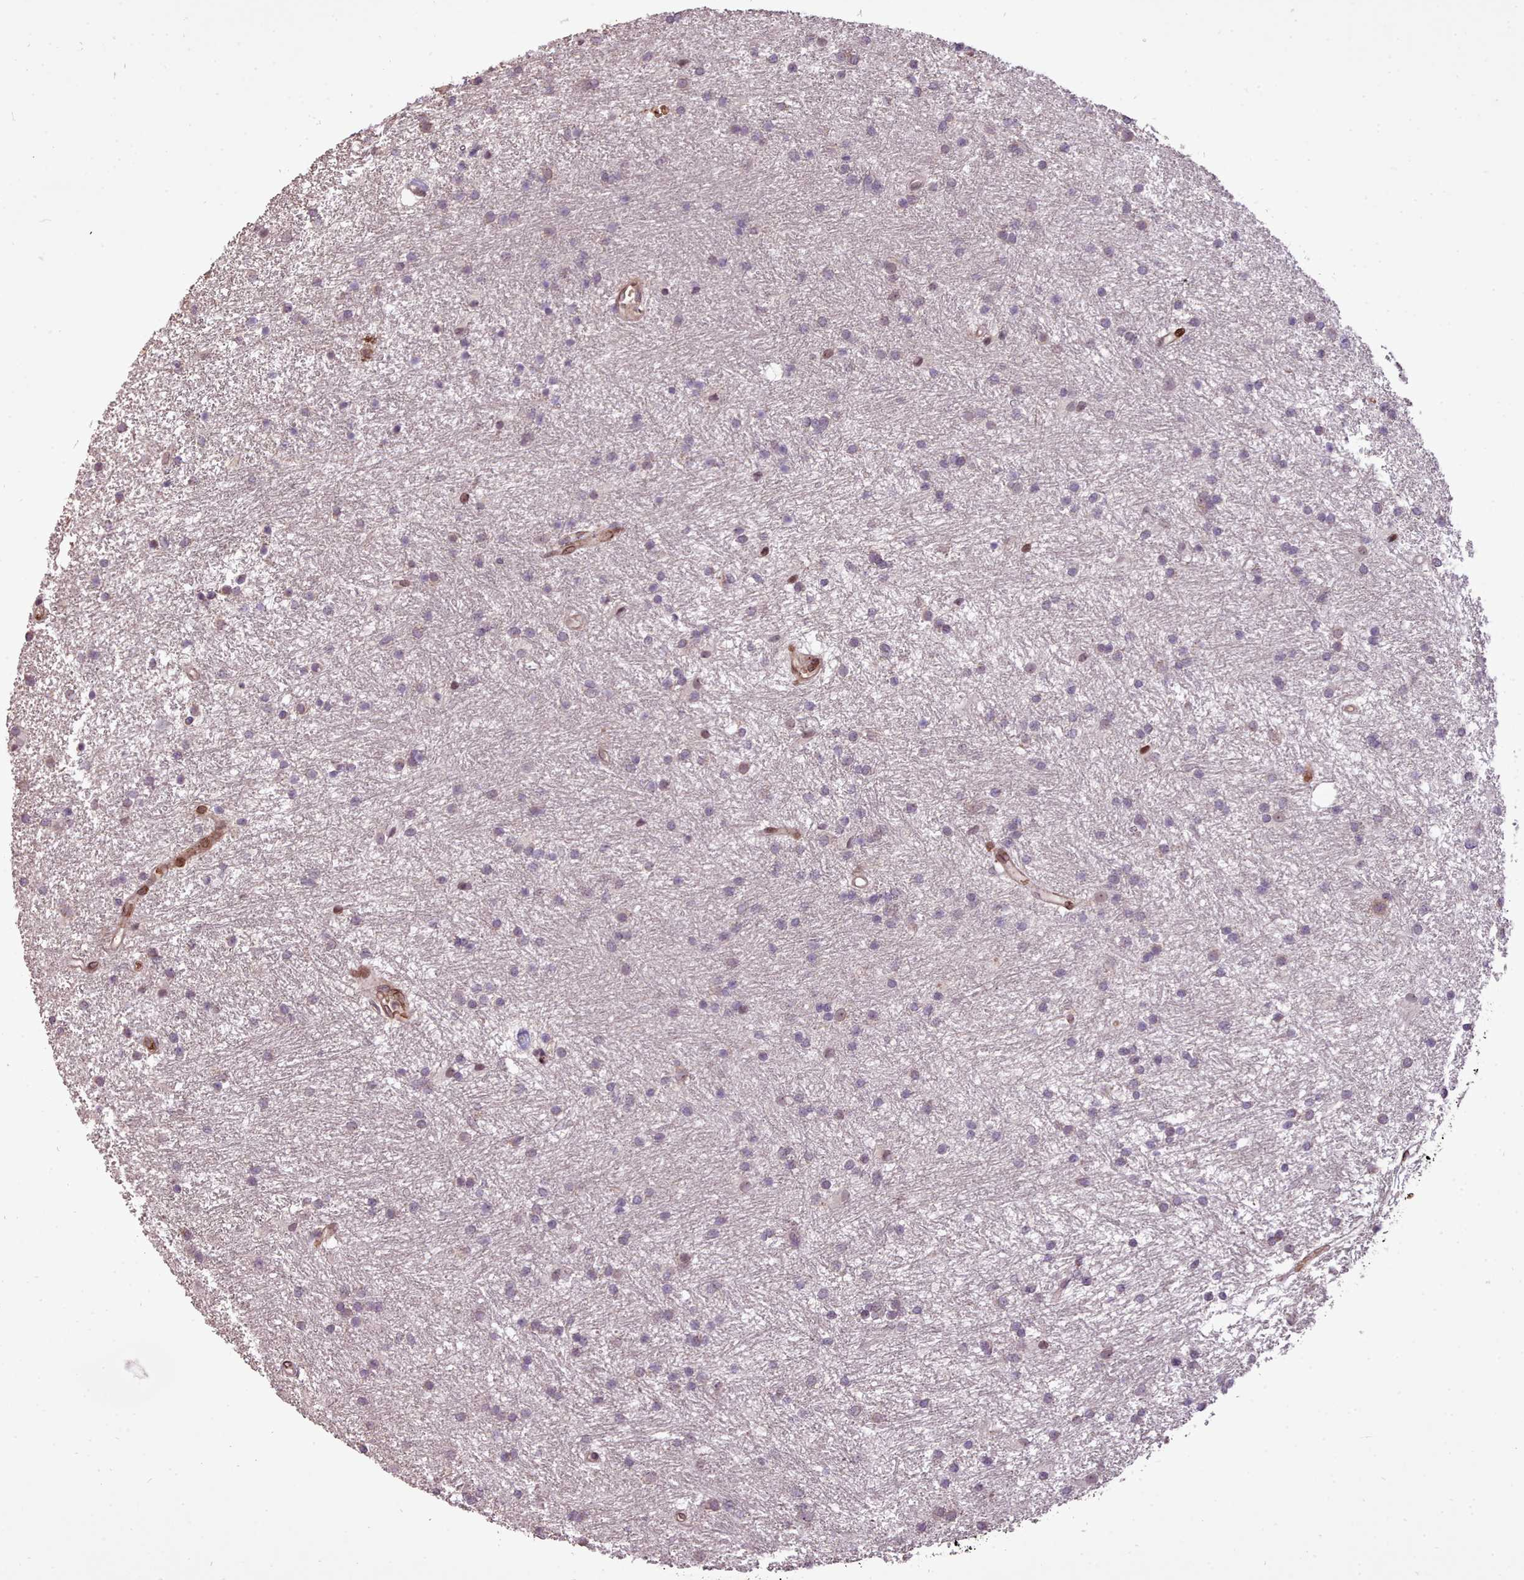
{"staining": {"intensity": "negative", "quantity": "none", "location": "none"}, "tissue": "glioma", "cell_type": "Tumor cells", "image_type": "cancer", "snomed": [{"axis": "morphology", "description": "Glioma, malignant, High grade"}, {"axis": "topography", "description": "Brain"}], "caption": "Tumor cells are negative for brown protein staining in glioma.", "gene": "CABP1", "patient": {"sex": "male", "age": 77}}